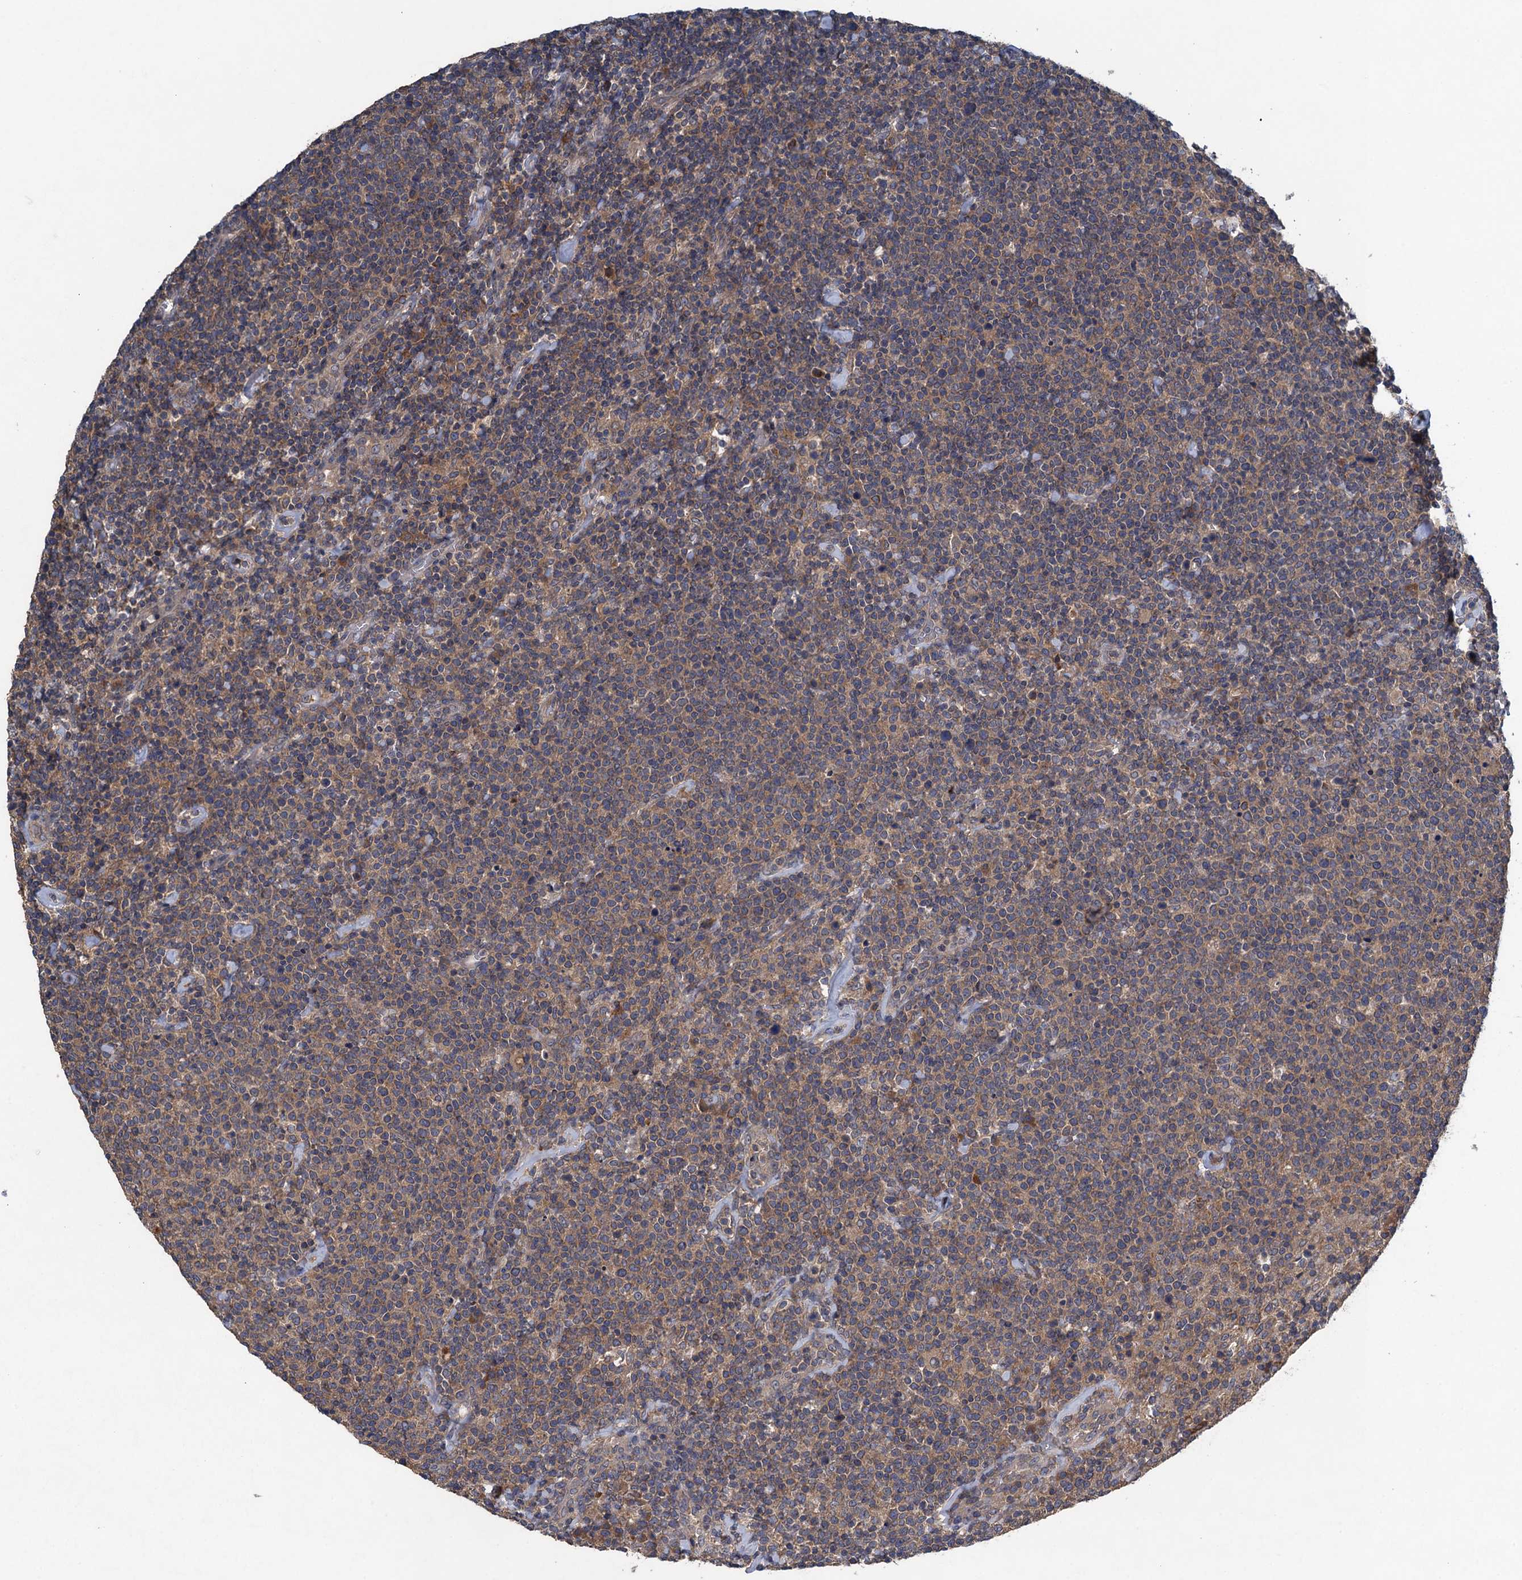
{"staining": {"intensity": "weak", "quantity": ">75%", "location": "cytoplasmic/membranous"}, "tissue": "lymphoma", "cell_type": "Tumor cells", "image_type": "cancer", "snomed": [{"axis": "morphology", "description": "Malignant lymphoma, non-Hodgkin's type, High grade"}, {"axis": "topography", "description": "Lymph node"}], "caption": "DAB (3,3'-diaminobenzidine) immunohistochemical staining of malignant lymphoma, non-Hodgkin's type (high-grade) demonstrates weak cytoplasmic/membranous protein positivity in about >75% of tumor cells.", "gene": "CNTN5", "patient": {"sex": "male", "age": 61}}